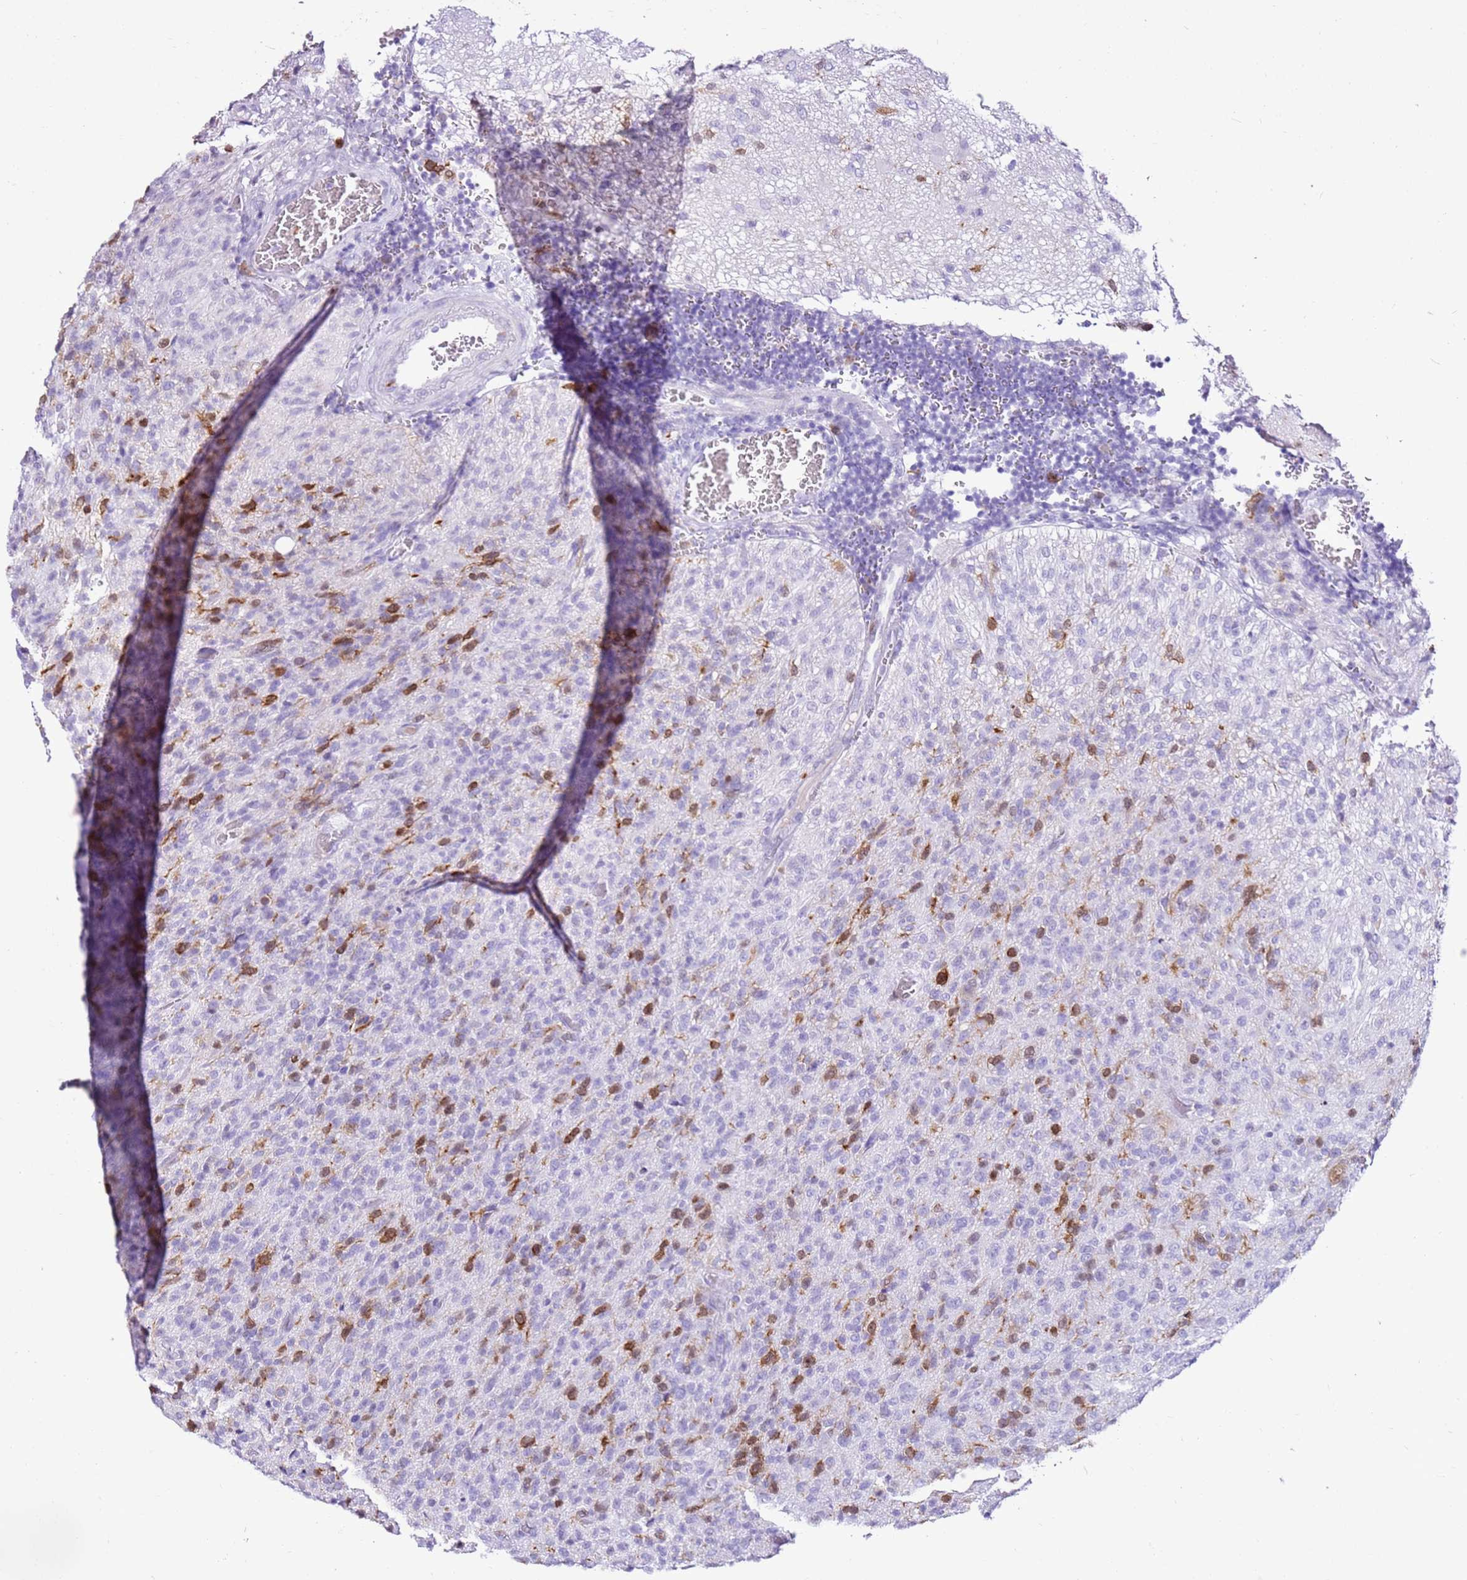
{"staining": {"intensity": "strong", "quantity": "<25%", "location": "cytoplasmic/membranous,nuclear"}, "tissue": "glioma", "cell_type": "Tumor cells", "image_type": "cancer", "snomed": [{"axis": "morphology", "description": "Glioma, malignant, High grade"}, {"axis": "topography", "description": "Brain"}], "caption": "Glioma tissue shows strong cytoplasmic/membranous and nuclear staining in about <25% of tumor cells, visualized by immunohistochemistry. (DAB IHC, brown staining for protein, blue staining for nuclei).", "gene": "SPC25", "patient": {"sex": "female", "age": 57}}